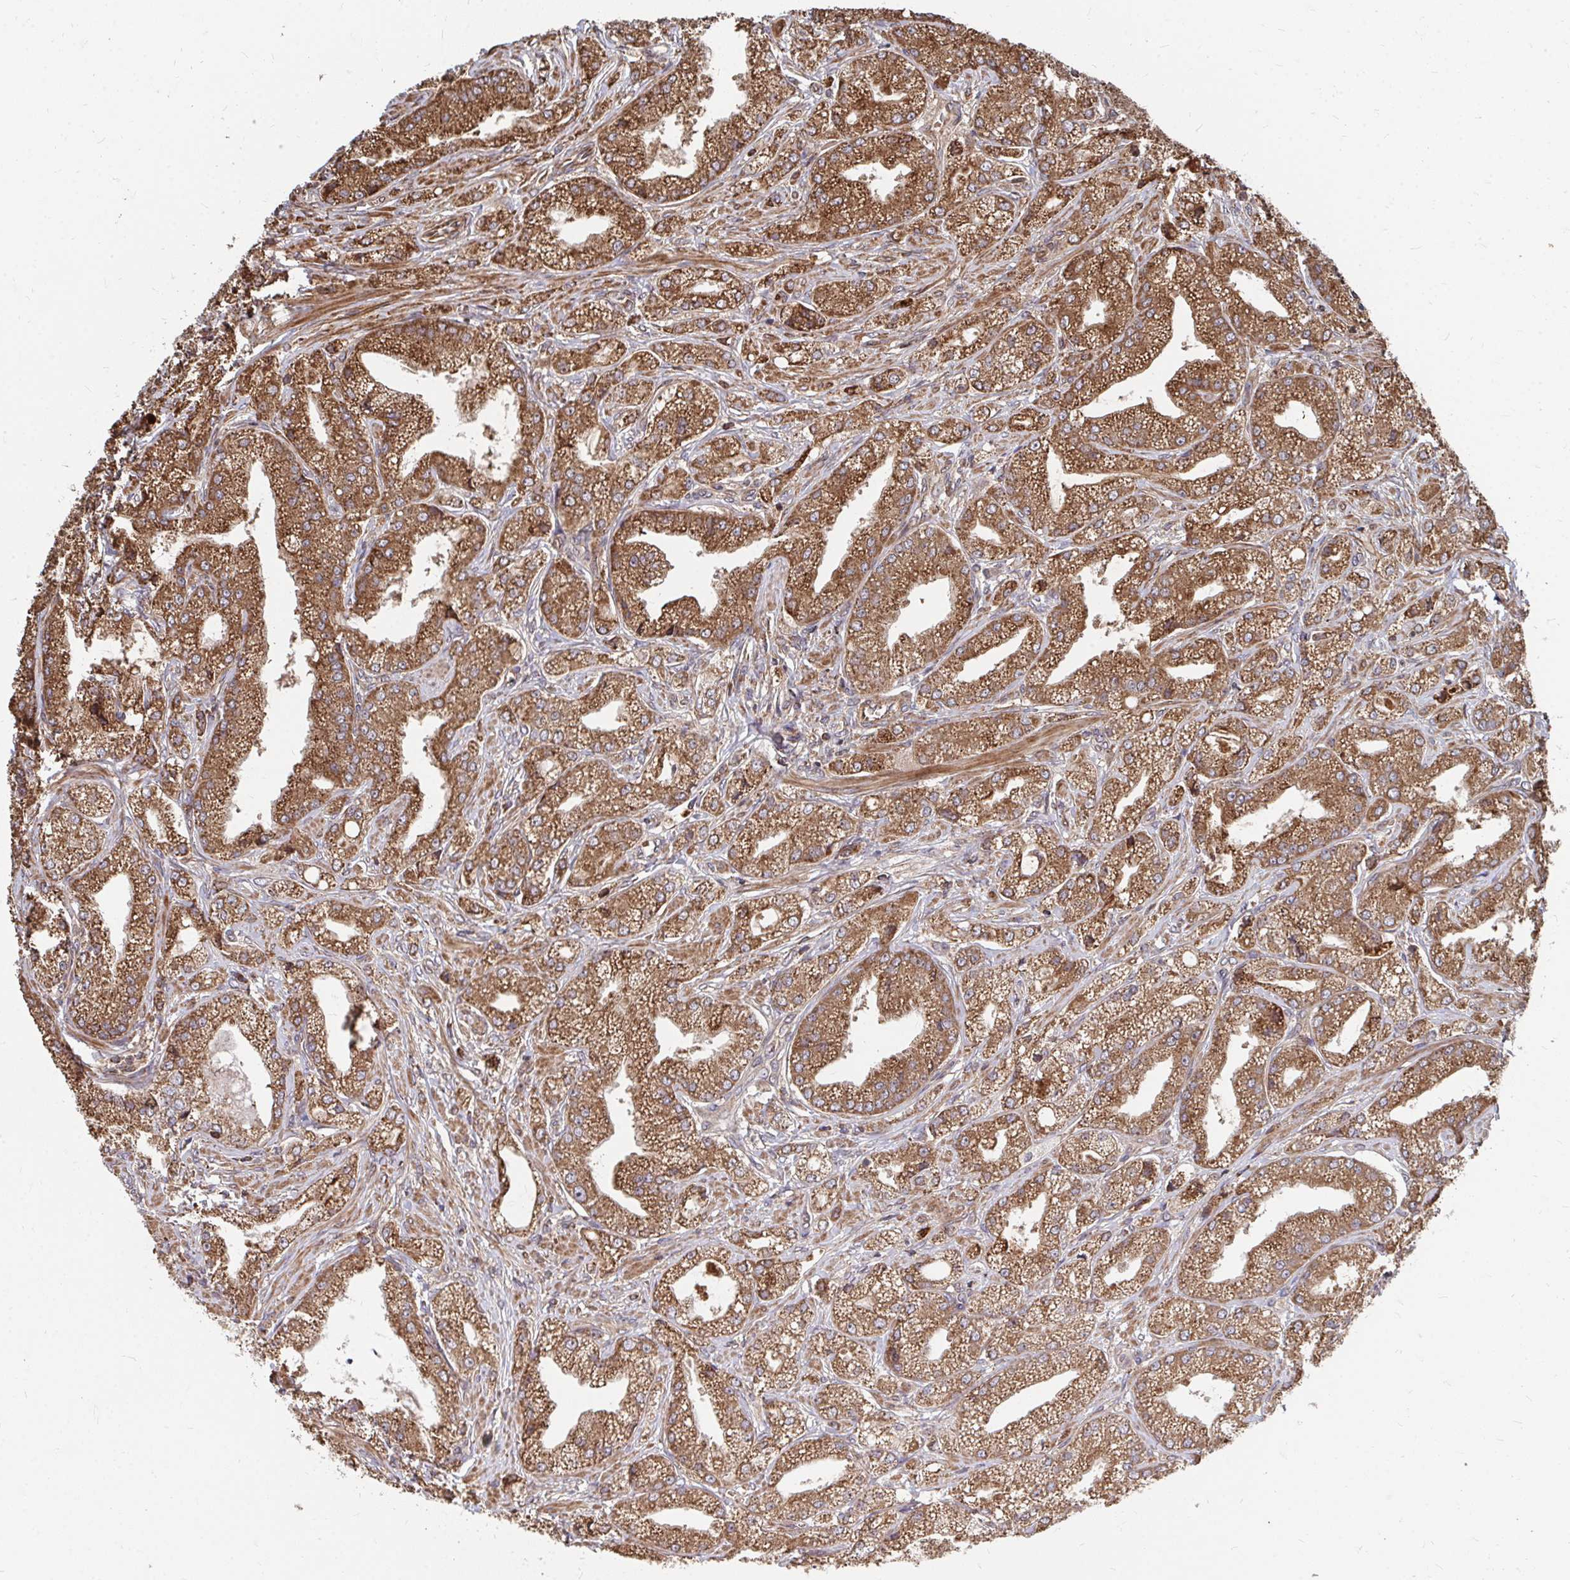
{"staining": {"intensity": "strong", "quantity": ">75%", "location": "cytoplasmic/membranous"}, "tissue": "prostate cancer", "cell_type": "Tumor cells", "image_type": "cancer", "snomed": [{"axis": "morphology", "description": "Adenocarcinoma, High grade"}, {"axis": "topography", "description": "Prostate"}], "caption": "This photomicrograph shows immunohistochemistry staining of human prostate cancer, with high strong cytoplasmic/membranous expression in approximately >75% of tumor cells.", "gene": "FAM89A", "patient": {"sex": "male", "age": 61}}